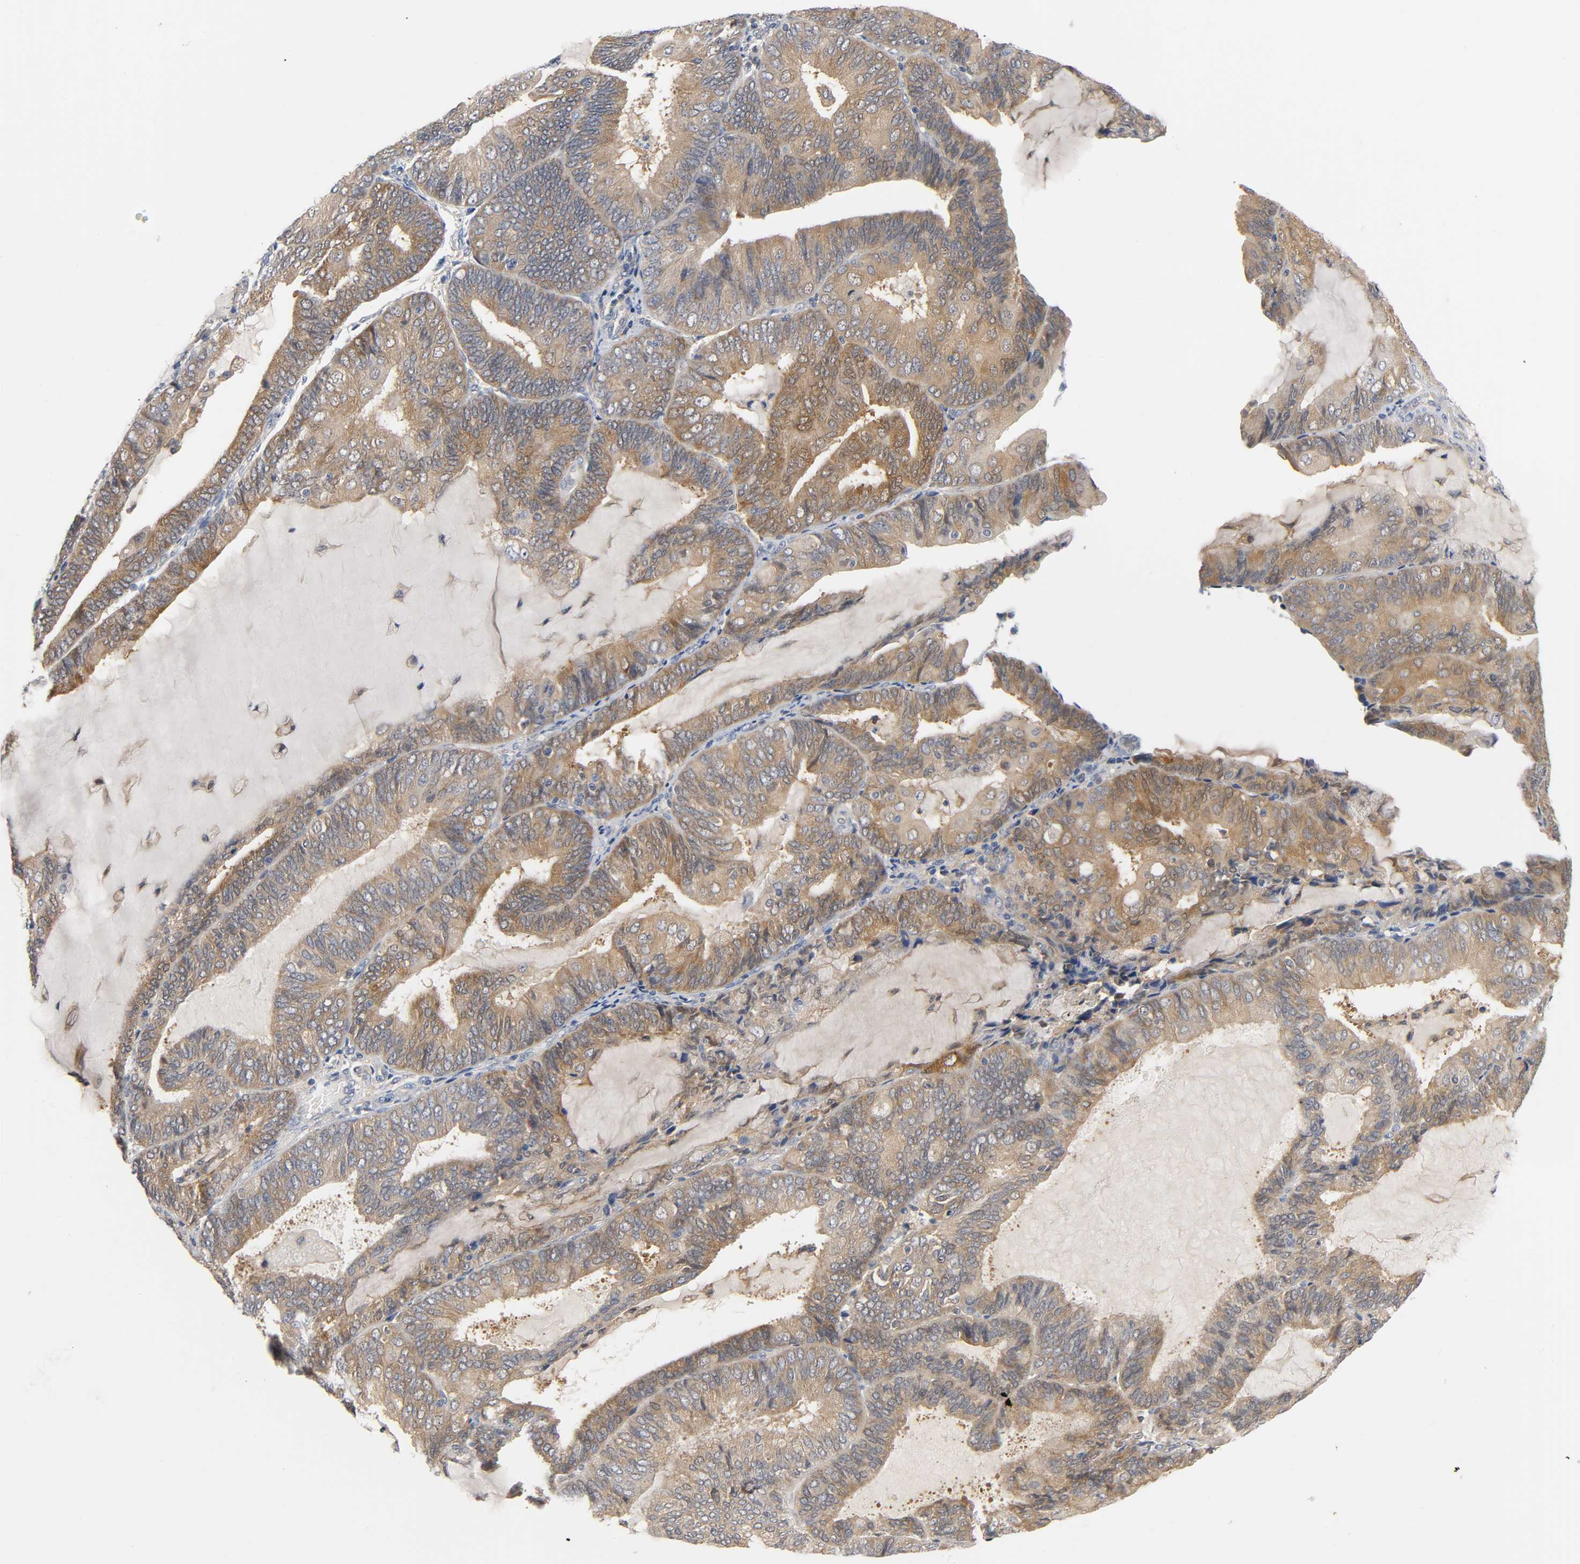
{"staining": {"intensity": "moderate", "quantity": ">75%", "location": "cytoplasmic/membranous"}, "tissue": "endometrial cancer", "cell_type": "Tumor cells", "image_type": "cancer", "snomed": [{"axis": "morphology", "description": "Adenocarcinoma, NOS"}, {"axis": "topography", "description": "Endometrium"}], "caption": "This image demonstrates endometrial adenocarcinoma stained with IHC to label a protein in brown. The cytoplasmic/membranous of tumor cells show moderate positivity for the protein. Nuclei are counter-stained blue.", "gene": "FYN", "patient": {"sex": "female", "age": 81}}